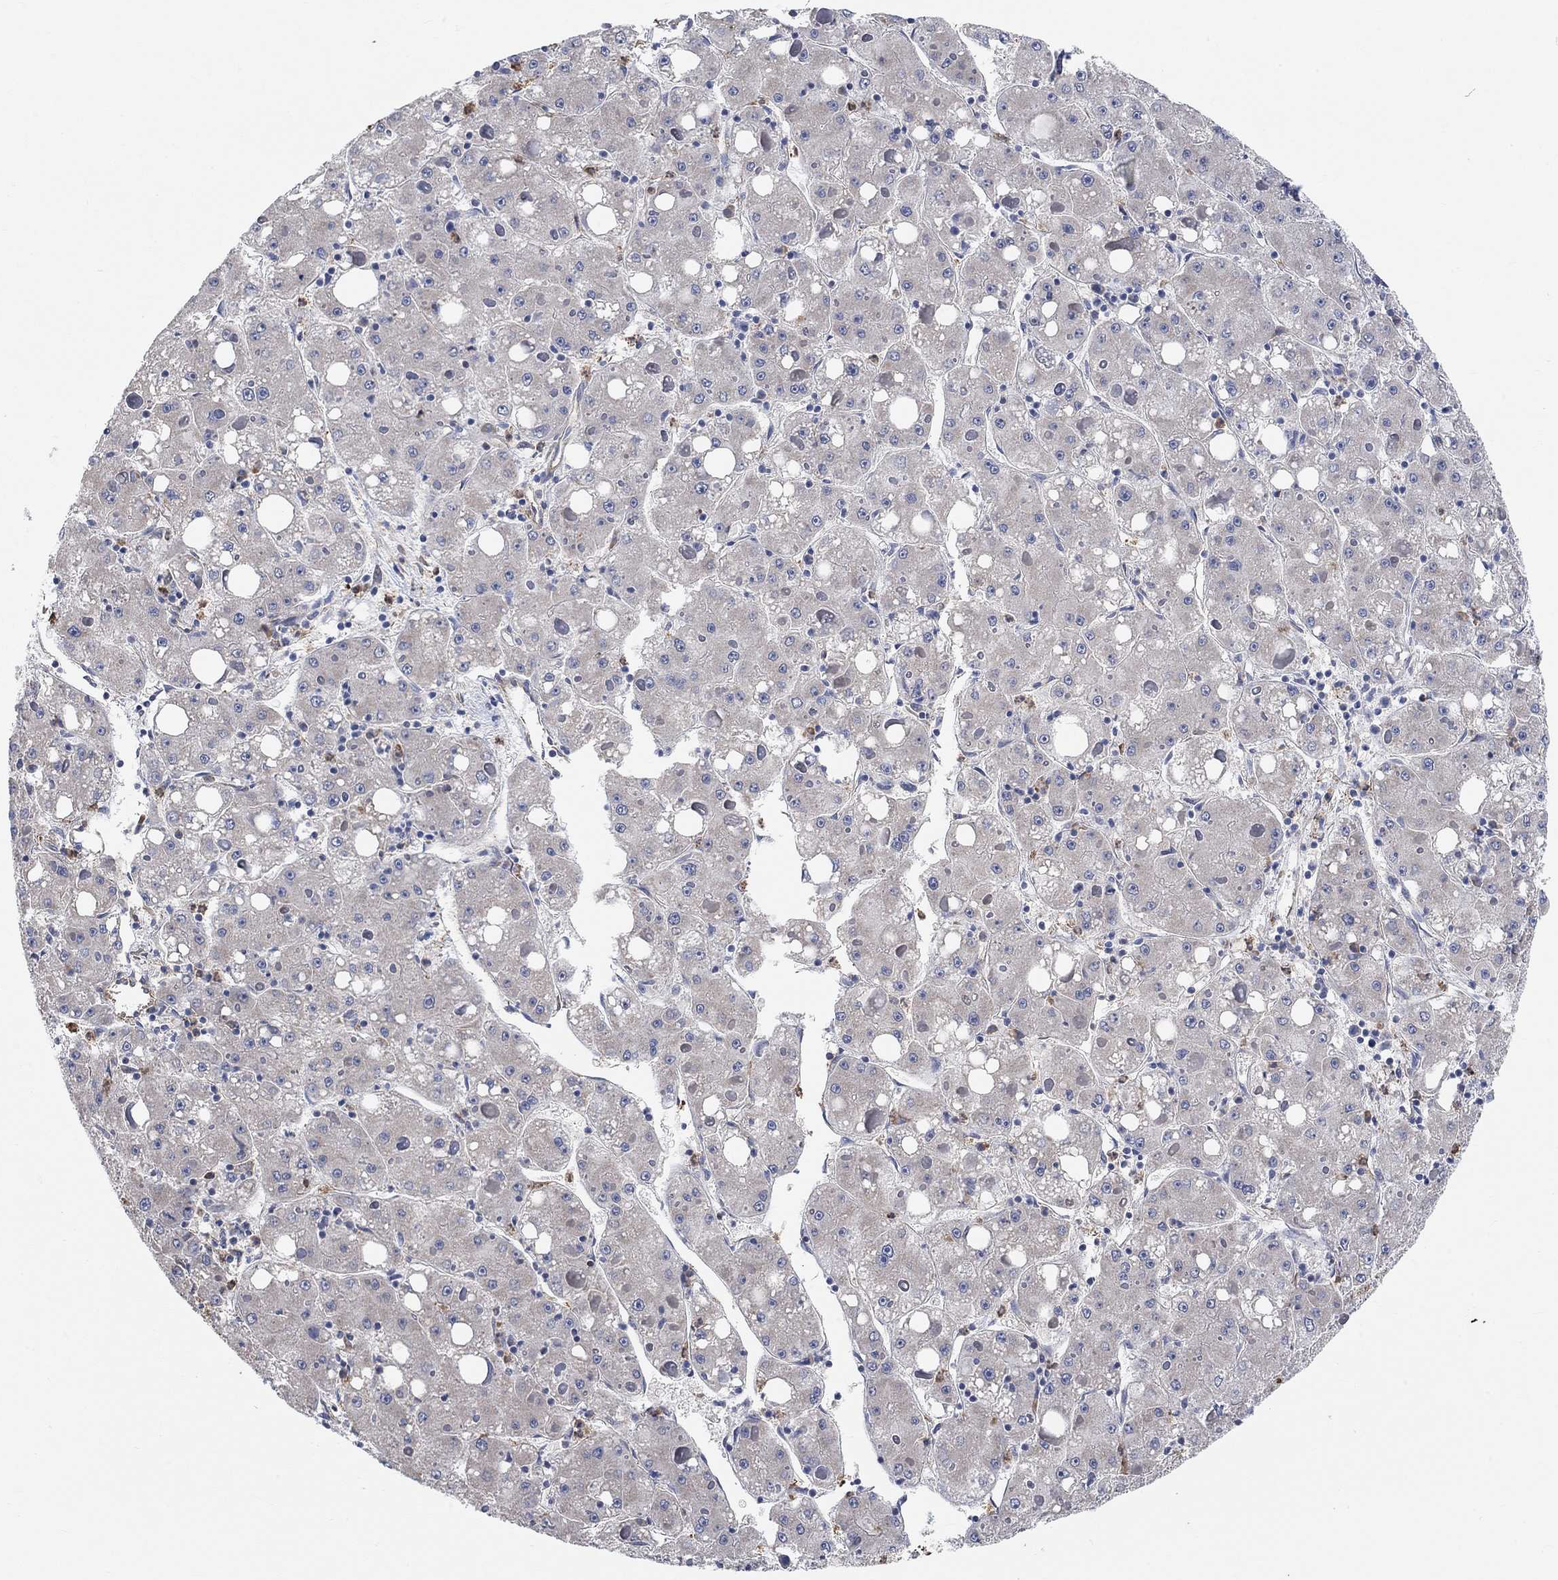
{"staining": {"intensity": "negative", "quantity": "none", "location": "none"}, "tissue": "liver cancer", "cell_type": "Tumor cells", "image_type": "cancer", "snomed": [{"axis": "morphology", "description": "Carcinoma, Hepatocellular, NOS"}, {"axis": "topography", "description": "Liver"}], "caption": "Protein analysis of liver cancer exhibits no significant positivity in tumor cells.", "gene": "SYT16", "patient": {"sex": "male", "age": 73}}